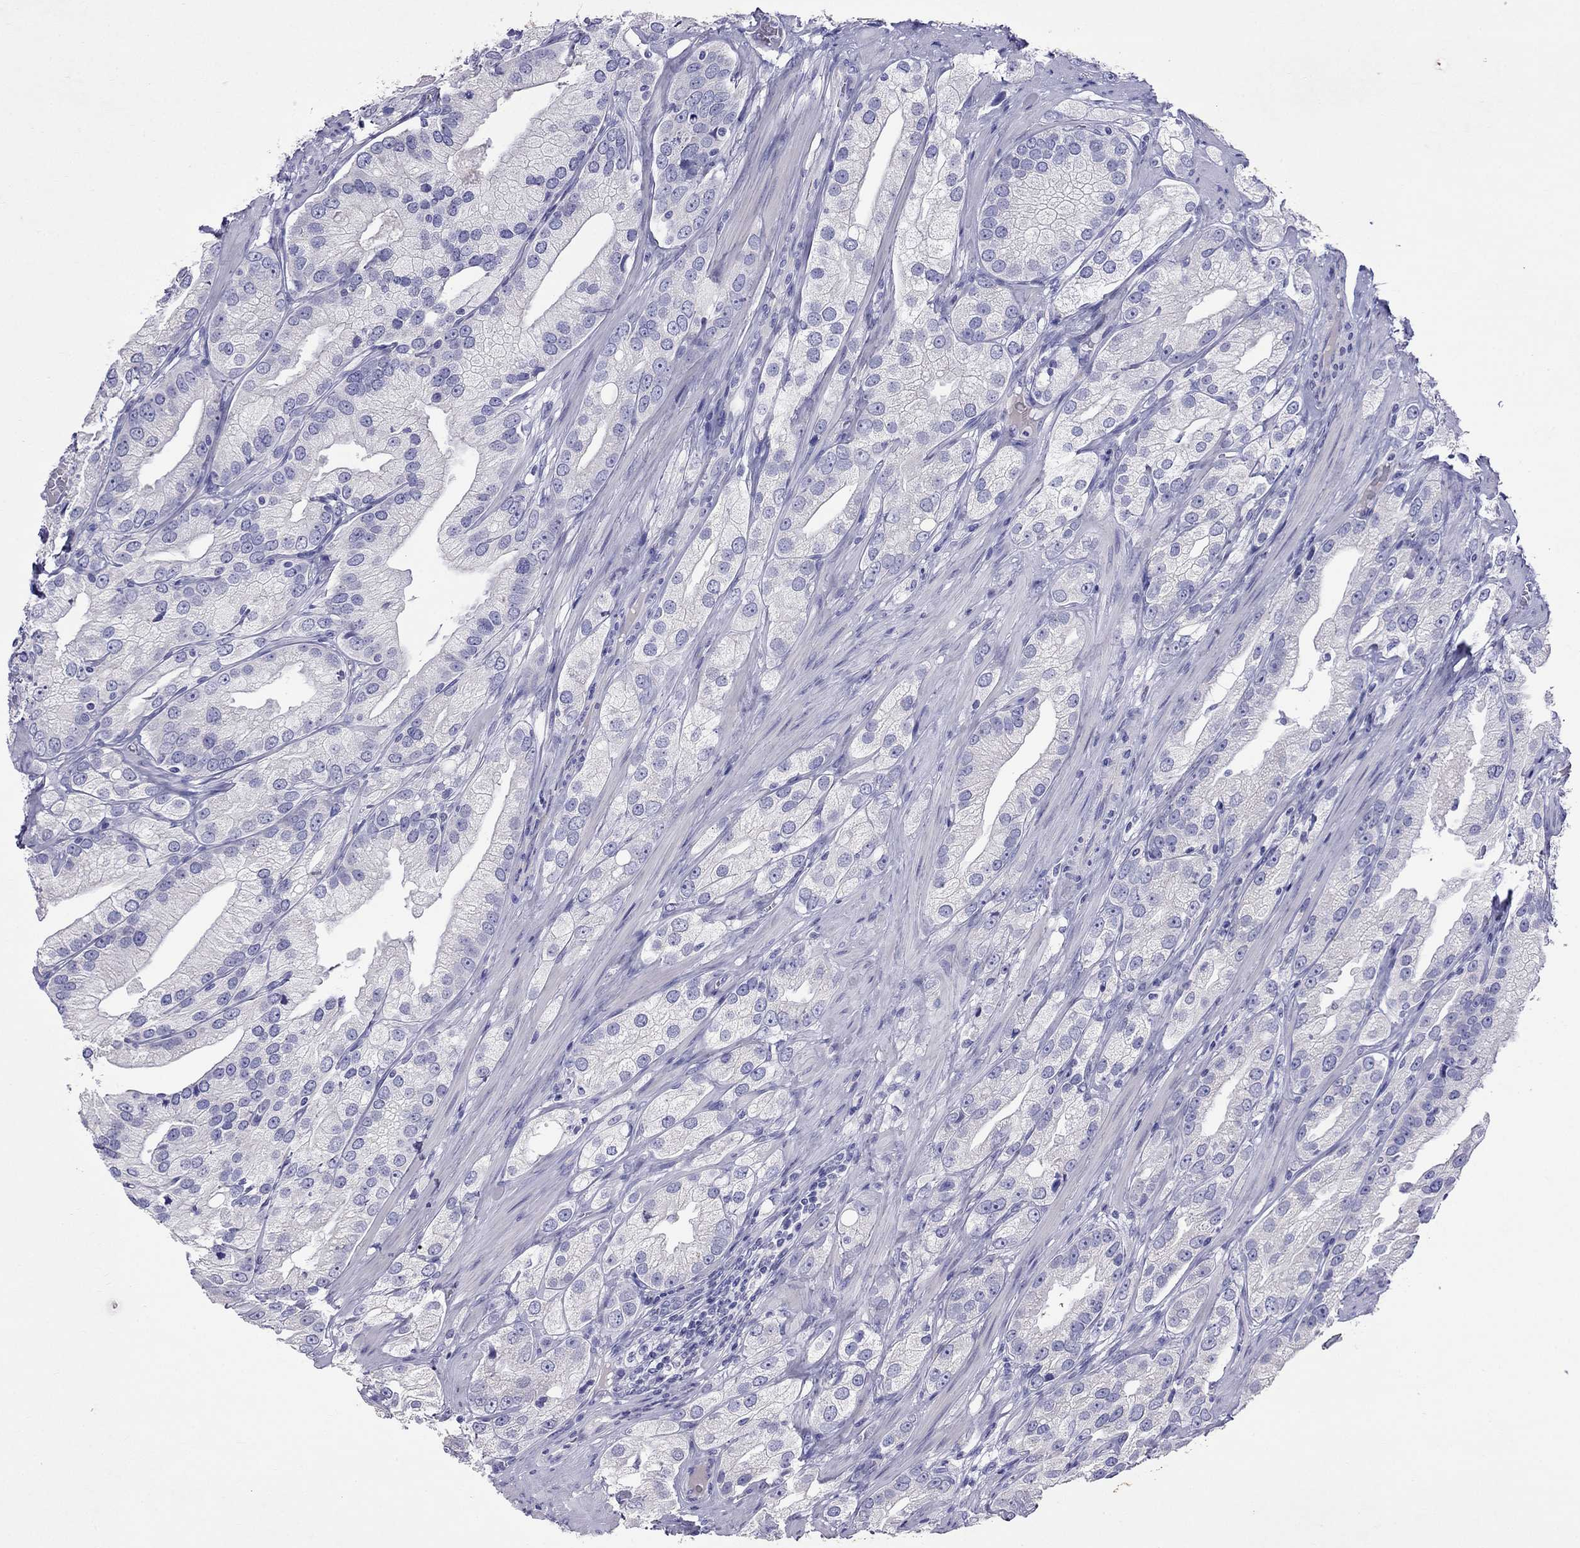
{"staining": {"intensity": "negative", "quantity": "none", "location": "none"}, "tissue": "prostate cancer", "cell_type": "Tumor cells", "image_type": "cancer", "snomed": [{"axis": "morphology", "description": "Adenocarcinoma, High grade"}, {"axis": "topography", "description": "Prostate and seminal vesicle, NOS"}], "caption": "A histopathology image of adenocarcinoma (high-grade) (prostate) stained for a protein displays no brown staining in tumor cells.", "gene": "TDRD1", "patient": {"sex": "male", "age": 62}}